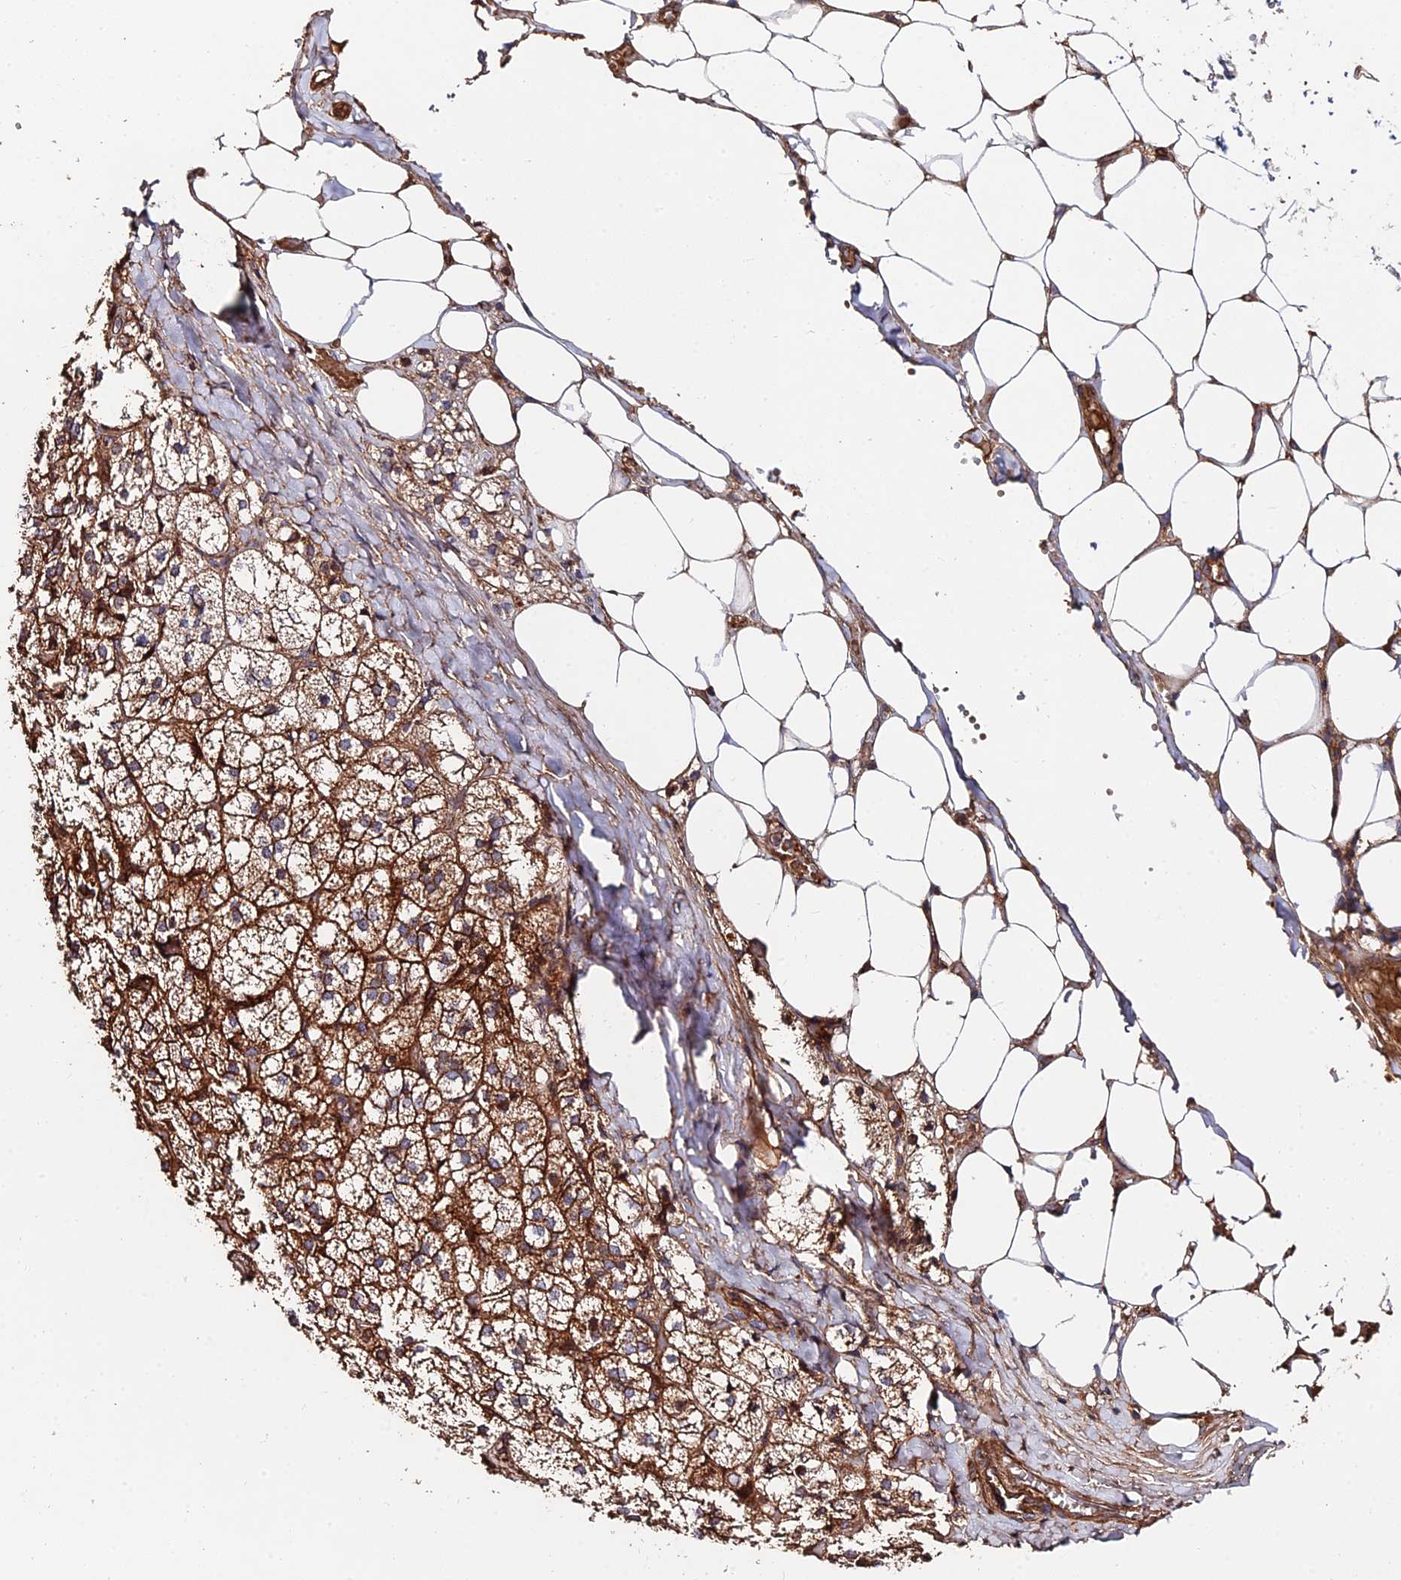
{"staining": {"intensity": "moderate", "quantity": ">75%", "location": "cytoplasmic/membranous"}, "tissue": "adrenal gland", "cell_type": "Glandular cells", "image_type": "normal", "snomed": [{"axis": "morphology", "description": "Normal tissue, NOS"}, {"axis": "topography", "description": "Adrenal gland"}], "caption": "Protein expression analysis of normal adrenal gland demonstrates moderate cytoplasmic/membranous staining in about >75% of glandular cells.", "gene": "EXT1", "patient": {"sex": "female", "age": 61}}